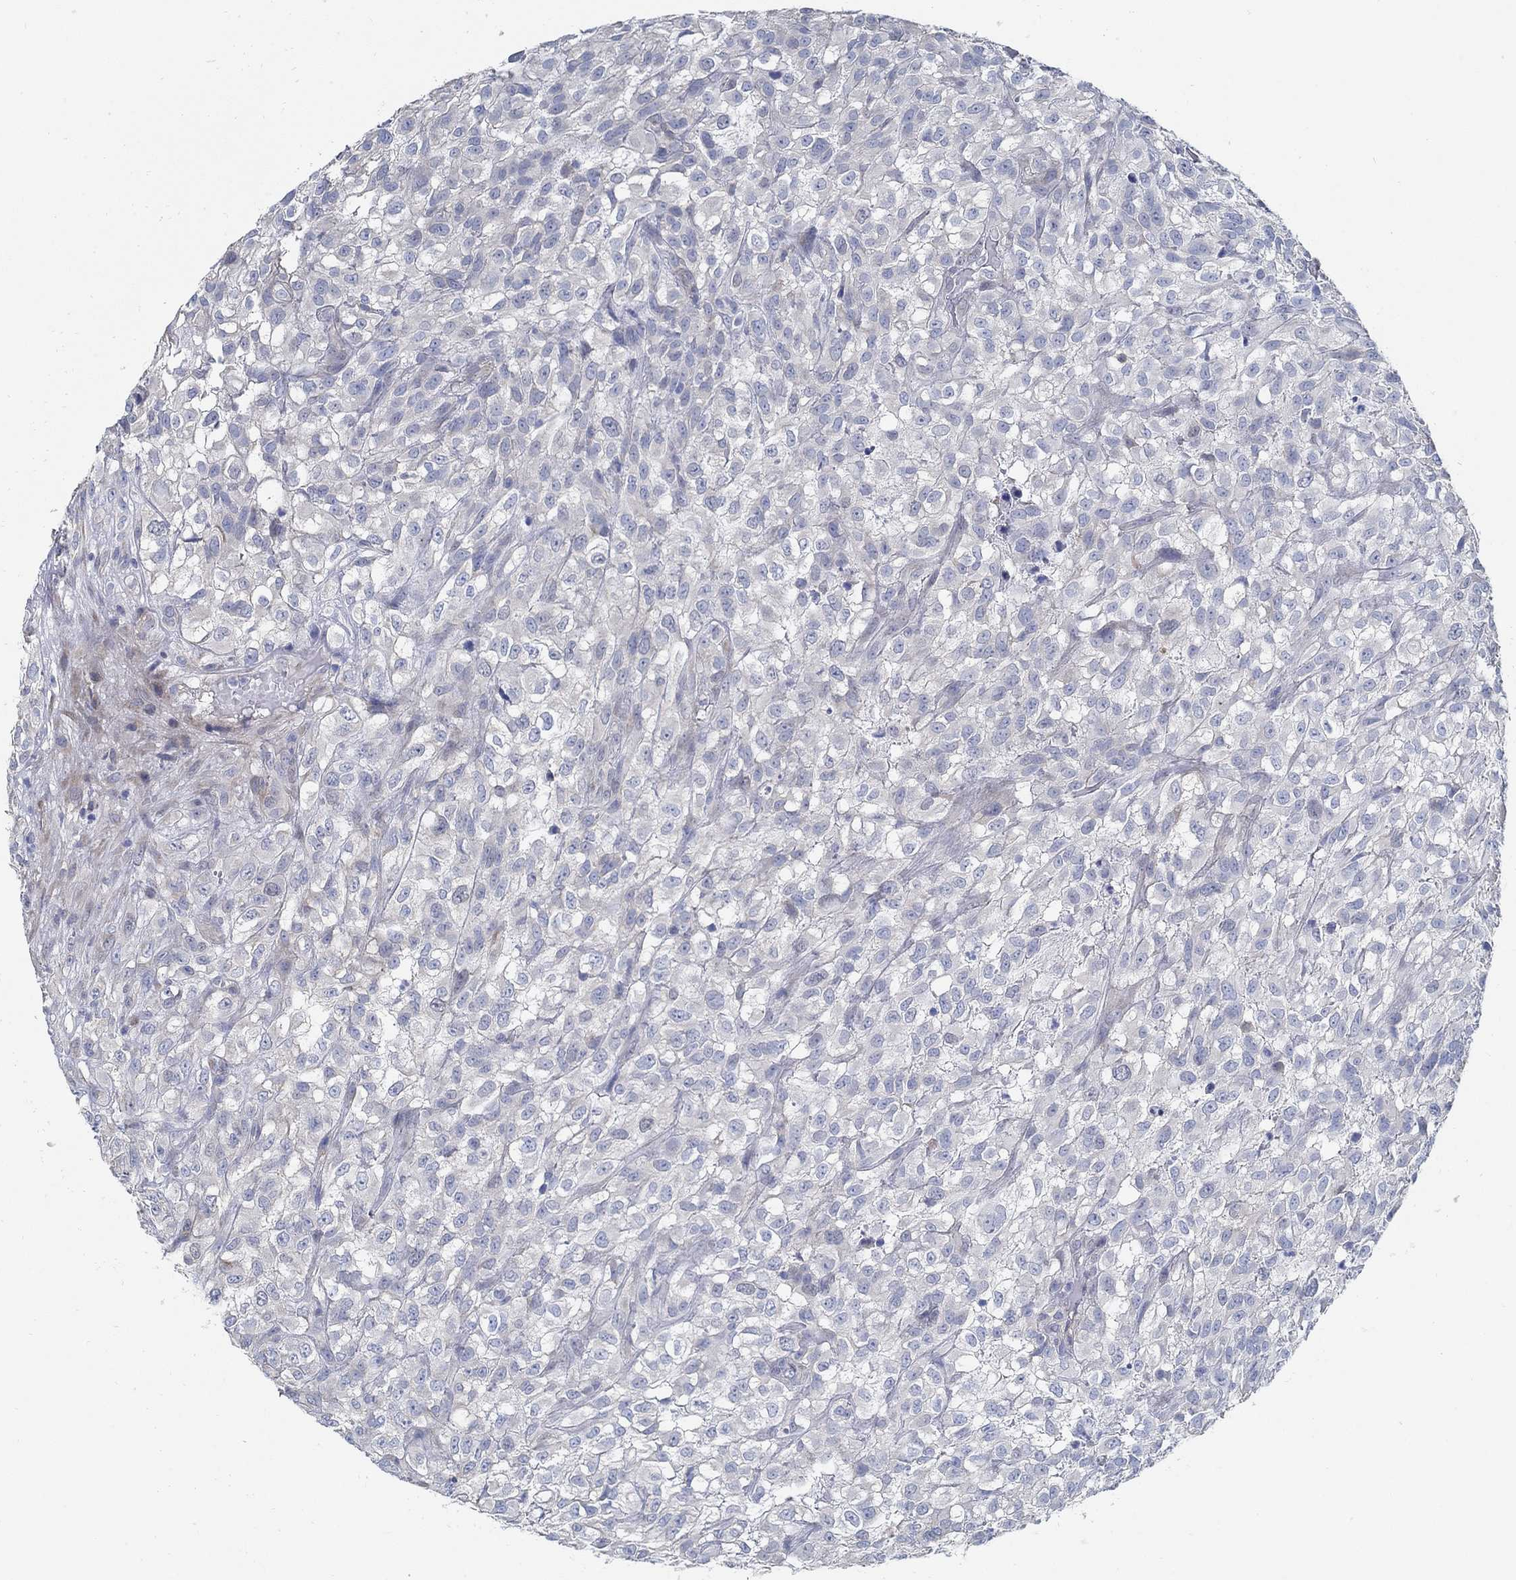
{"staining": {"intensity": "negative", "quantity": "none", "location": "none"}, "tissue": "urothelial cancer", "cell_type": "Tumor cells", "image_type": "cancer", "snomed": [{"axis": "morphology", "description": "Urothelial carcinoma, High grade"}, {"axis": "topography", "description": "Urinary bladder"}], "caption": "IHC image of high-grade urothelial carcinoma stained for a protein (brown), which shows no expression in tumor cells.", "gene": "C15orf39", "patient": {"sex": "male", "age": 56}}